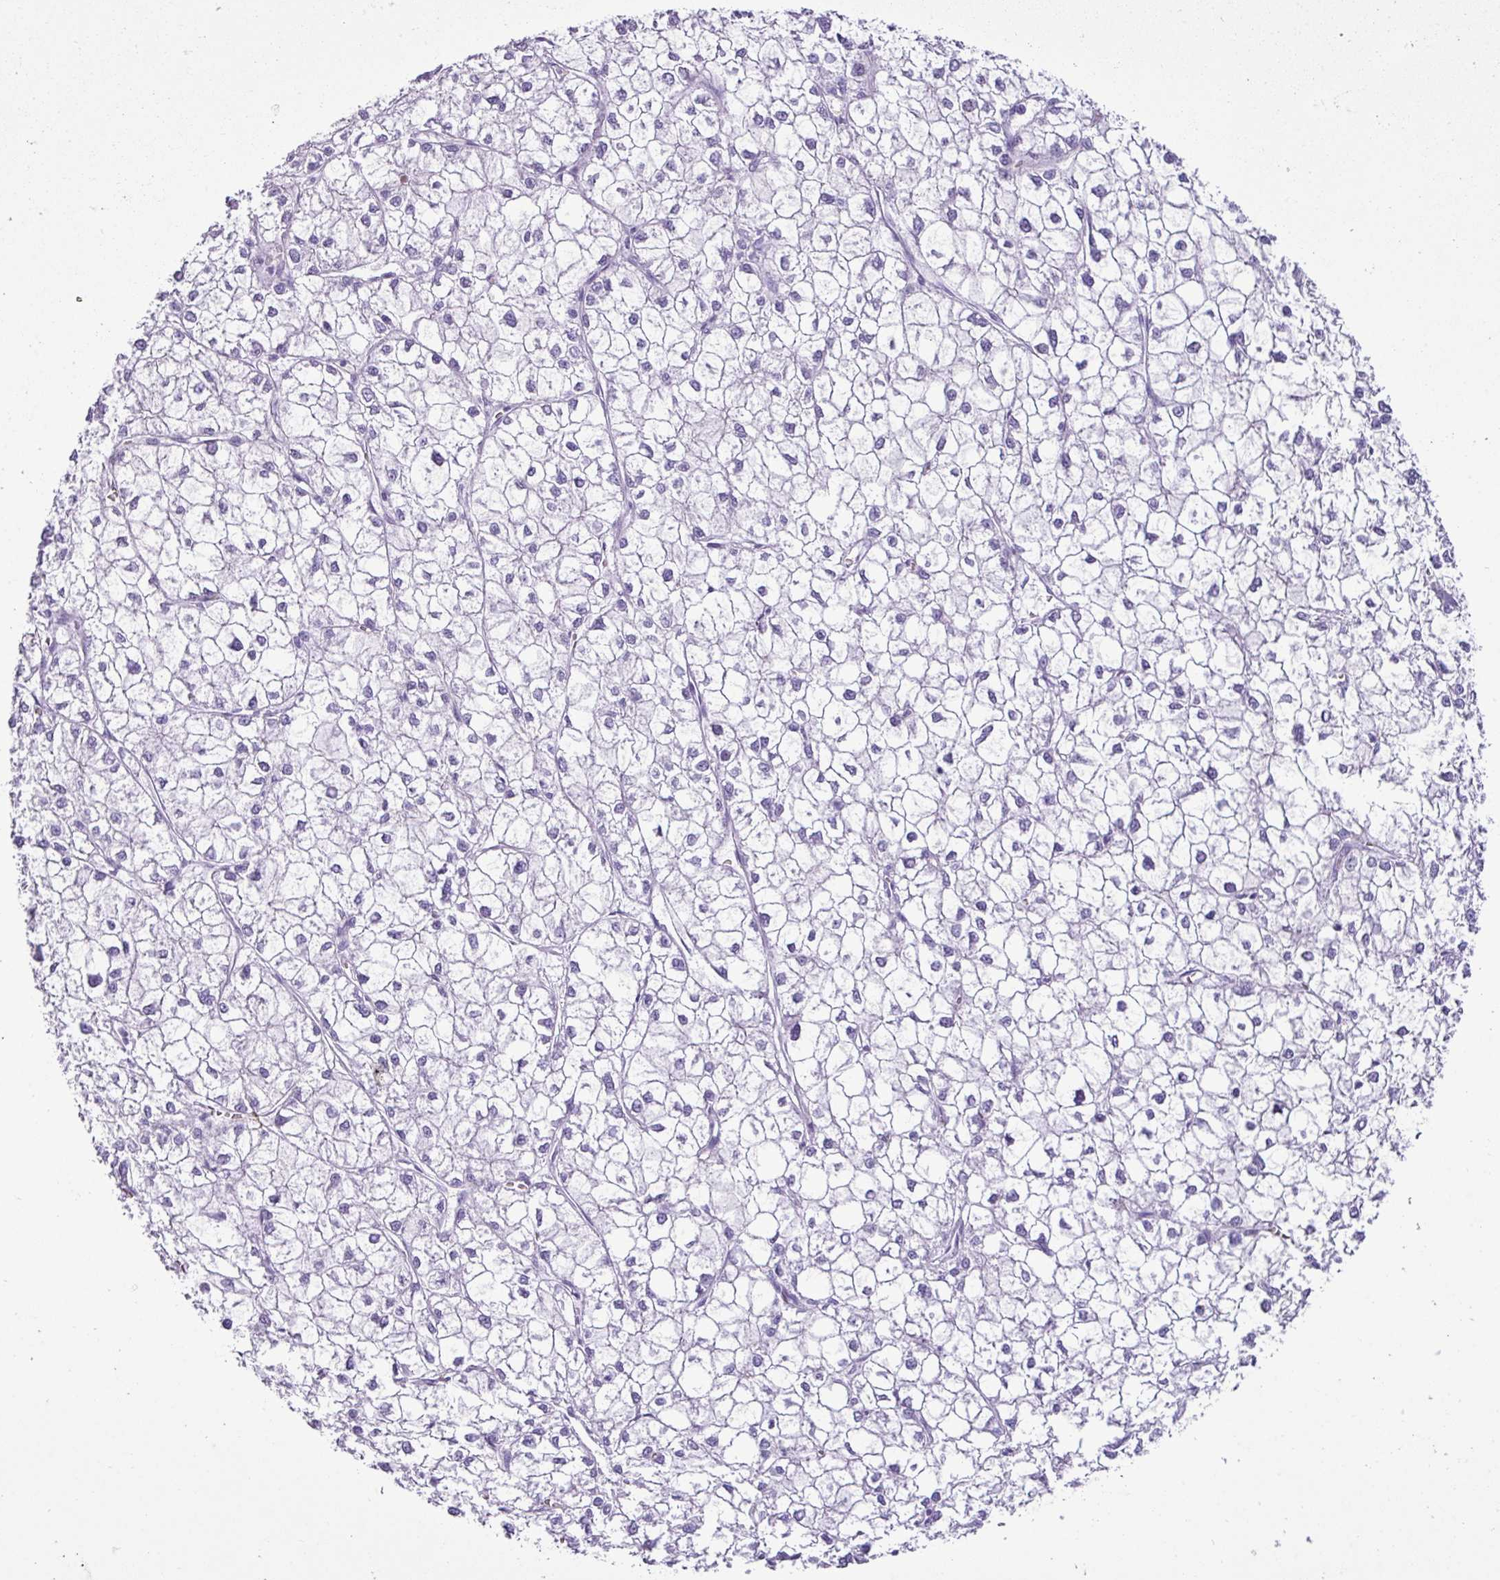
{"staining": {"intensity": "negative", "quantity": "none", "location": "none"}, "tissue": "liver cancer", "cell_type": "Tumor cells", "image_type": "cancer", "snomed": [{"axis": "morphology", "description": "Carcinoma, Hepatocellular, NOS"}, {"axis": "topography", "description": "Liver"}], "caption": "Immunohistochemical staining of human liver cancer displays no significant staining in tumor cells.", "gene": "ZSCAN5A", "patient": {"sex": "female", "age": 43}}